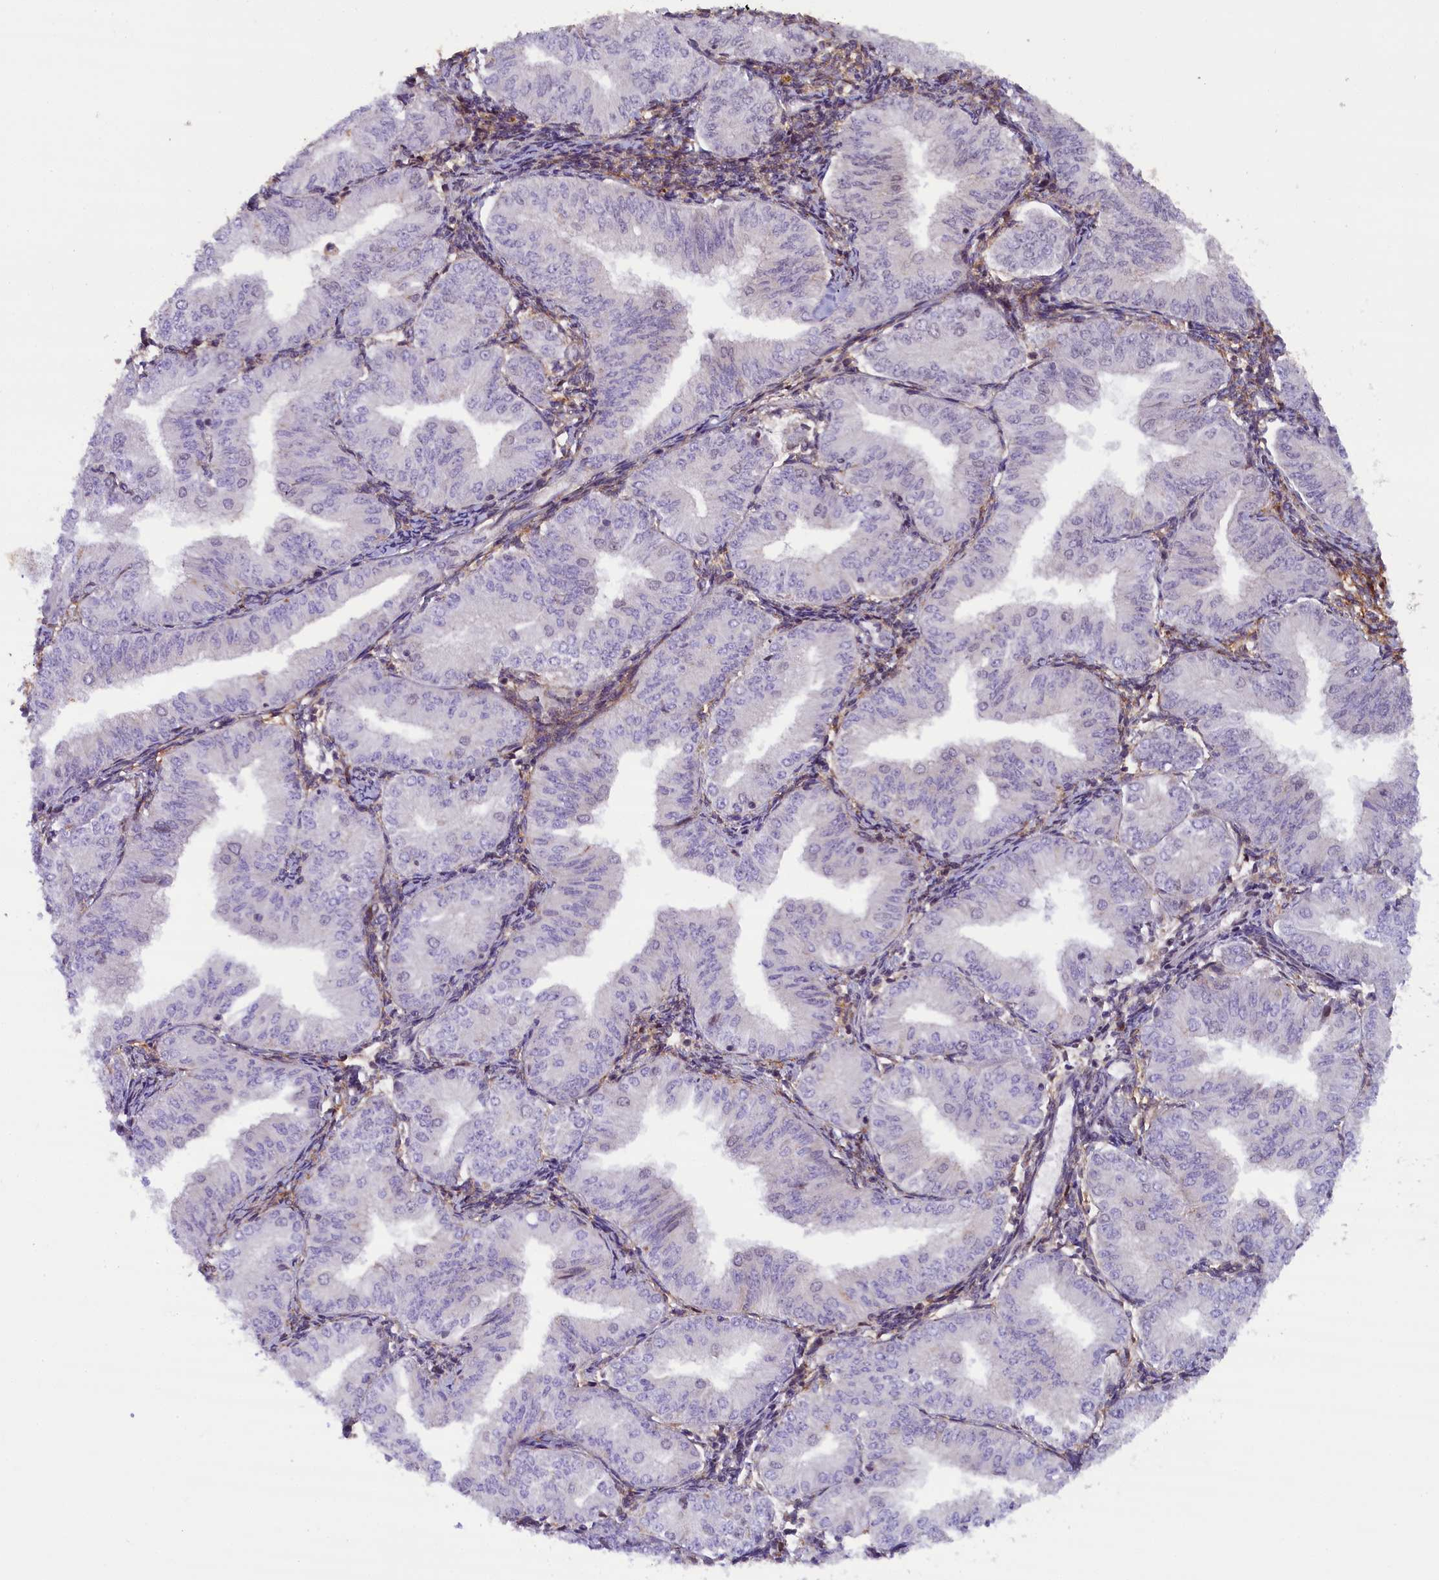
{"staining": {"intensity": "negative", "quantity": "none", "location": "none"}, "tissue": "endometrial cancer", "cell_type": "Tumor cells", "image_type": "cancer", "snomed": [{"axis": "morphology", "description": "Normal tissue, NOS"}, {"axis": "morphology", "description": "Adenocarcinoma, NOS"}, {"axis": "topography", "description": "Endometrium"}], "caption": "A photomicrograph of human endometrial cancer is negative for staining in tumor cells. (Stains: DAB immunohistochemistry with hematoxylin counter stain, Microscopy: brightfield microscopy at high magnification).", "gene": "FCHO1", "patient": {"sex": "female", "age": 53}}